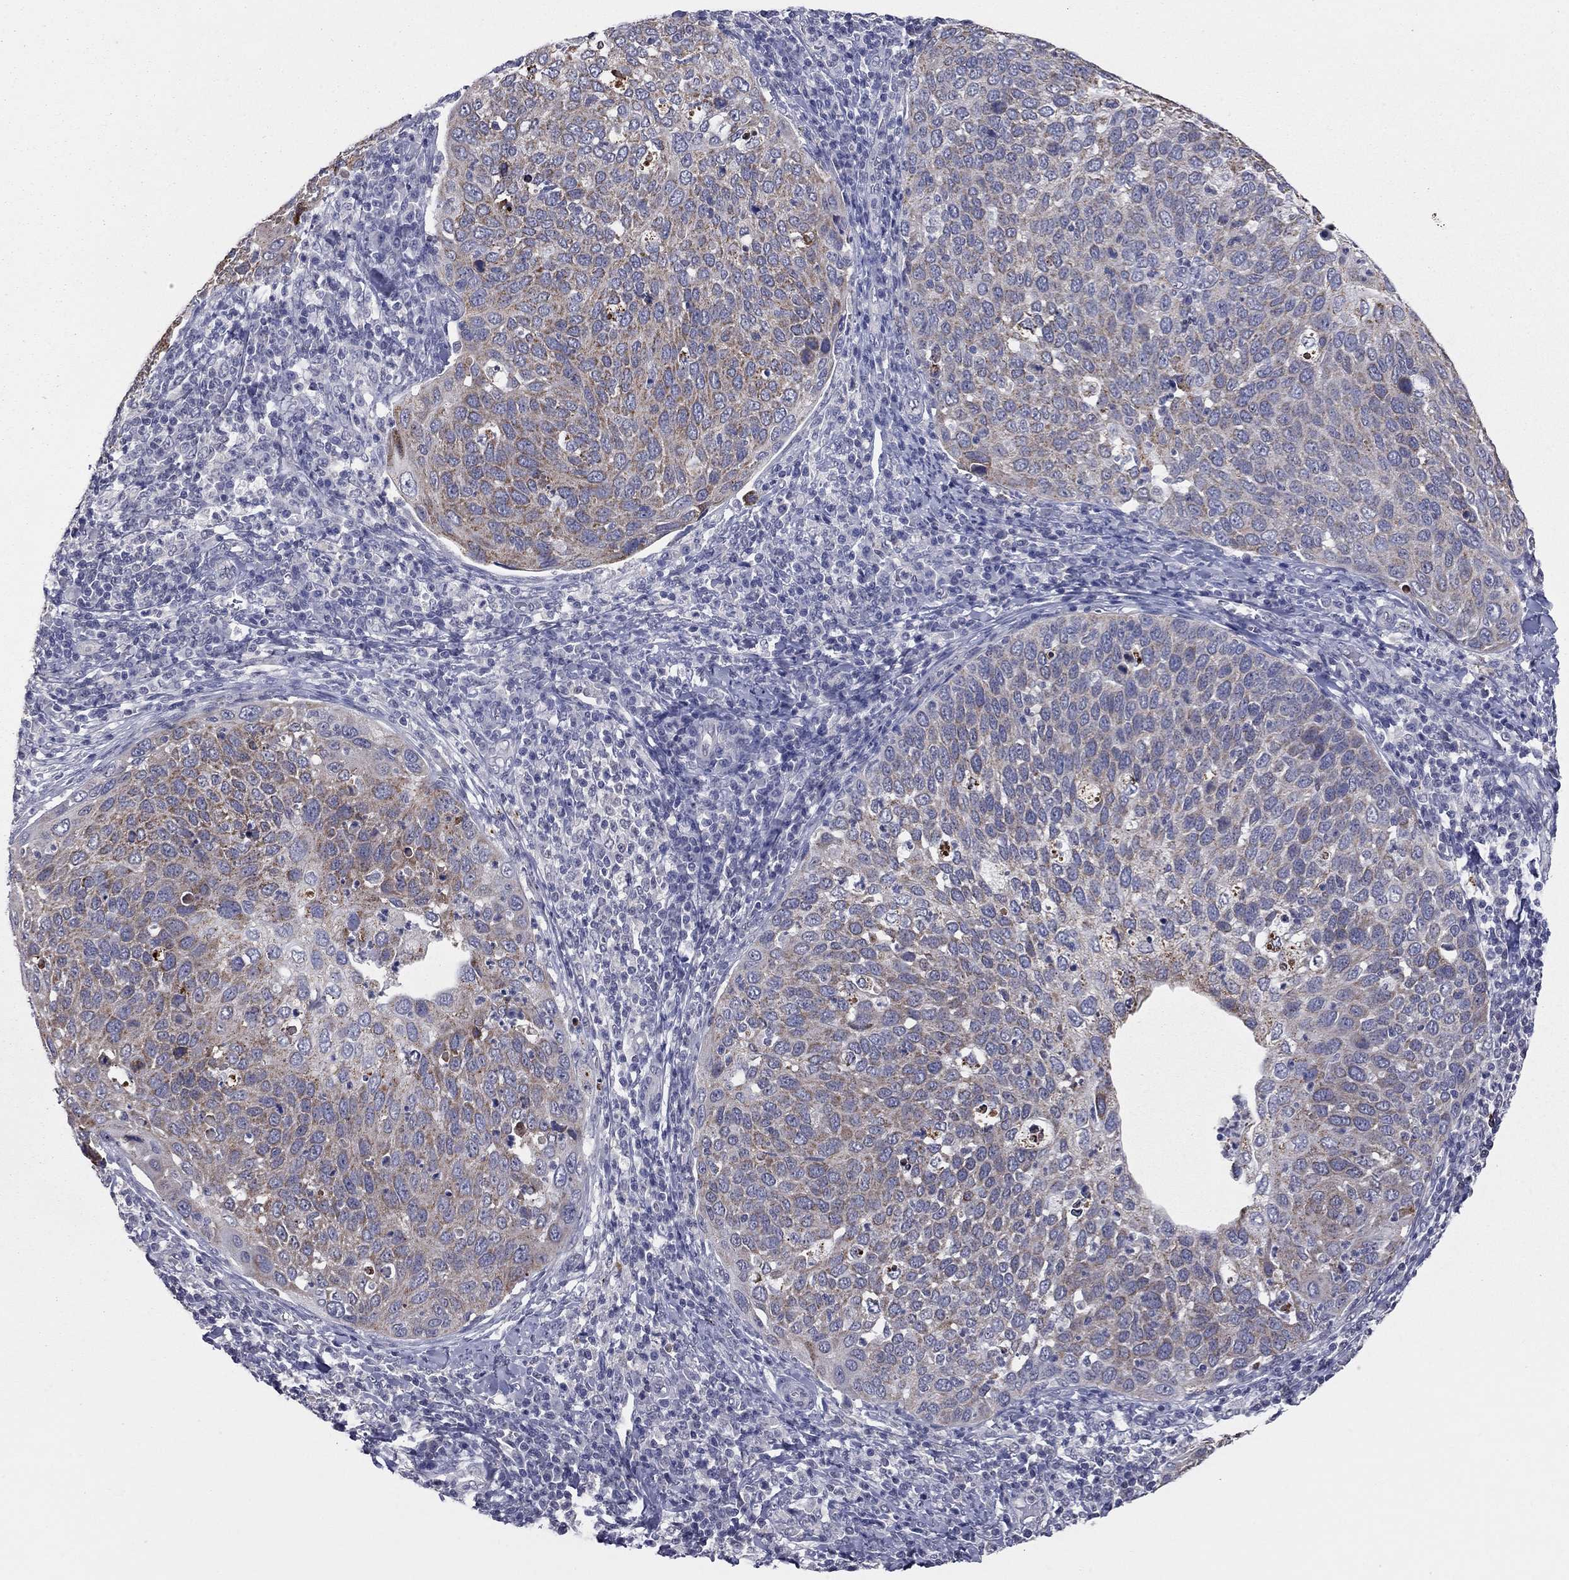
{"staining": {"intensity": "moderate", "quantity": "25%-75%", "location": "cytoplasmic/membranous"}, "tissue": "cervical cancer", "cell_type": "Tumor cells", "image_type": "cancer", "snomed": [{"axis": "morphology", "description": "Squamous cell carcinoma, NOS"}, {"axis": "topography", "description": "Cervix"}], "caption": "Immunohistochemistry image of human squamous cell carcinoma (cervical) stained for a protein (brown), which demonstrates medium levels of moderate cytoplasmic/membranous staining in approximately 25%-75% of tumor cells.", "gene": "SHOC2", "patient": {"sex": "female", "age": 54}}